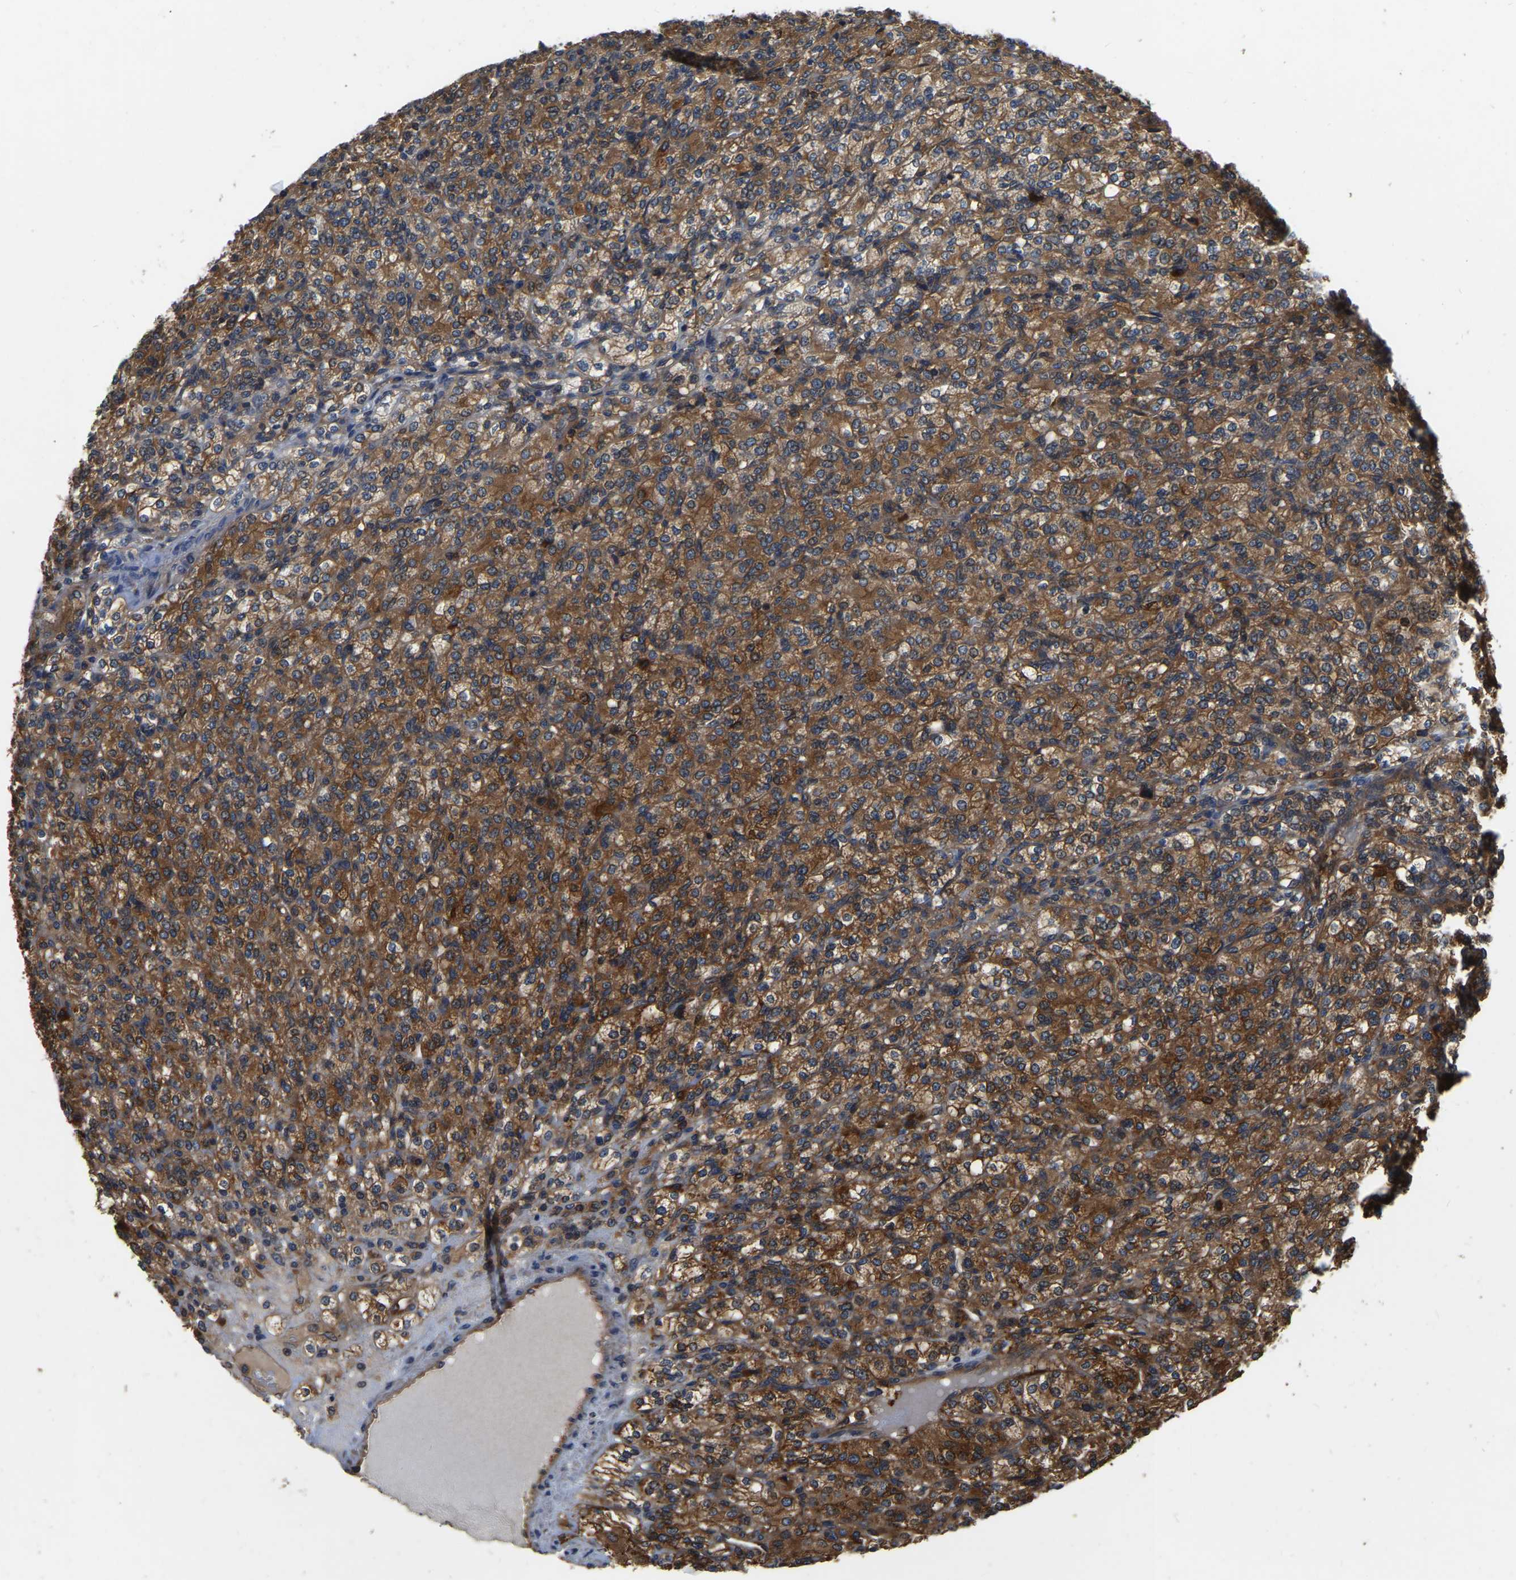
{"staining": {"intensity": "strong", "quantity": ">75%", "location": "cytoplasmic/membranous"}, "tissue": "renal cancer", "cell_type": "Tumor cells", "image_type": "cancer", "snomed": [{"axis": "morphology", "description": "Adenocarcinoma, NOS"}, {"axis": "topography", "description": "Kidney"}], "caption": "Tumor cells demonstrate strong cytoplasmic/membranous staining in approximately >75% of cells in renal adenocarcinoma.", "gene": "GARS1", "patient": {"sex": "male", "age": 77}}